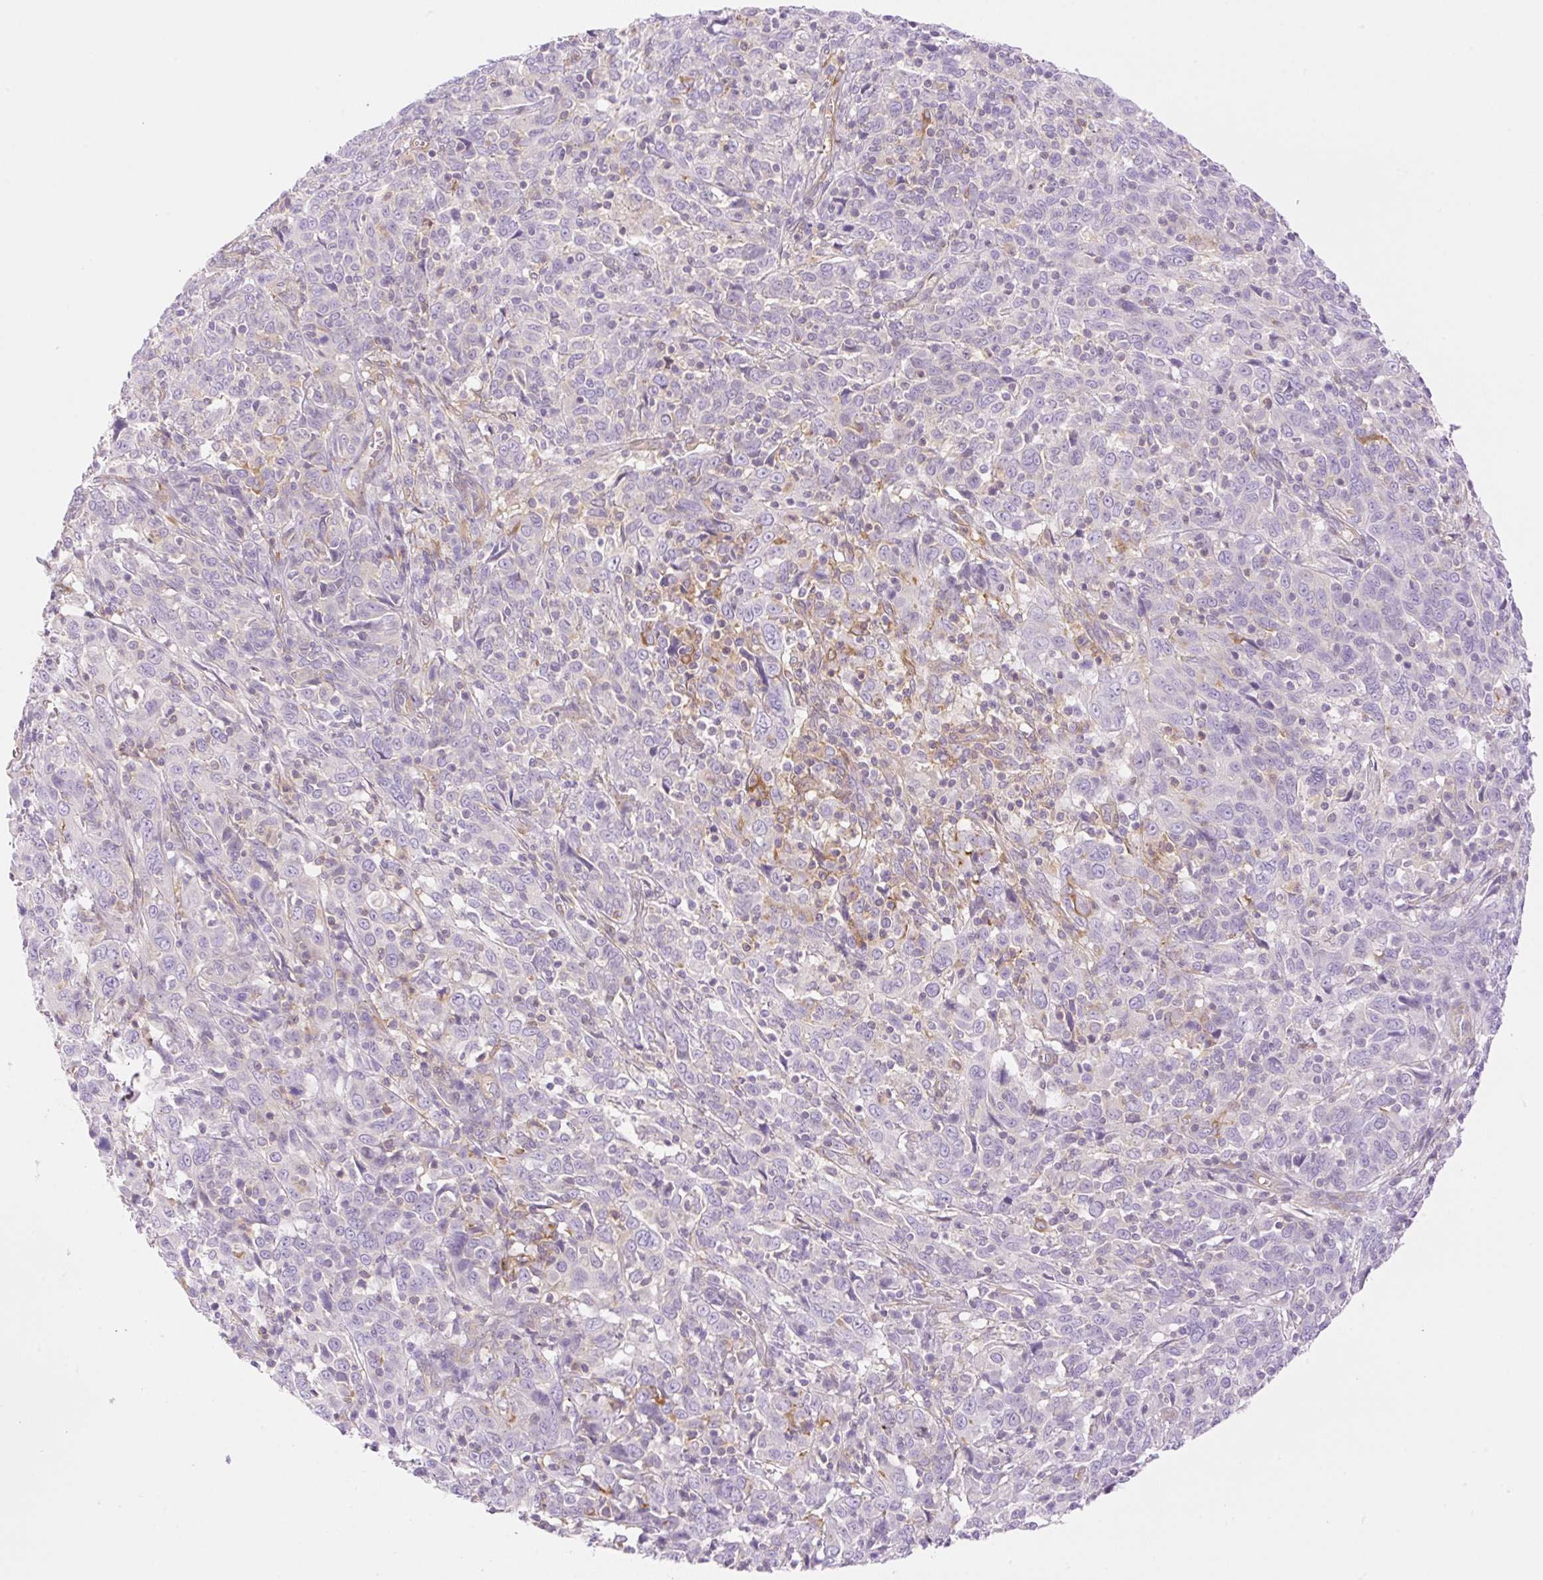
{"staining": {"intensity": "negative", "quantity": "none", "location": "none"}, "tissue": "cervical cancer", "cell_type": "Tumor cells", "image_type": "cancer", "snomed": [{"axis": "morphology", "description": "Squamous cell carcinoma, NOS"}, {"axis": "topography", "description": "Cervix"}], "caption": "Immunohistochemistry image of neoplastic tissue: cervical cancer (squamous cell carcinoma) stained with DAB shows no significant protein positivity in tumor cells.", "gene": "EHD3", "patient": {"sex": "female", "age": 46}}